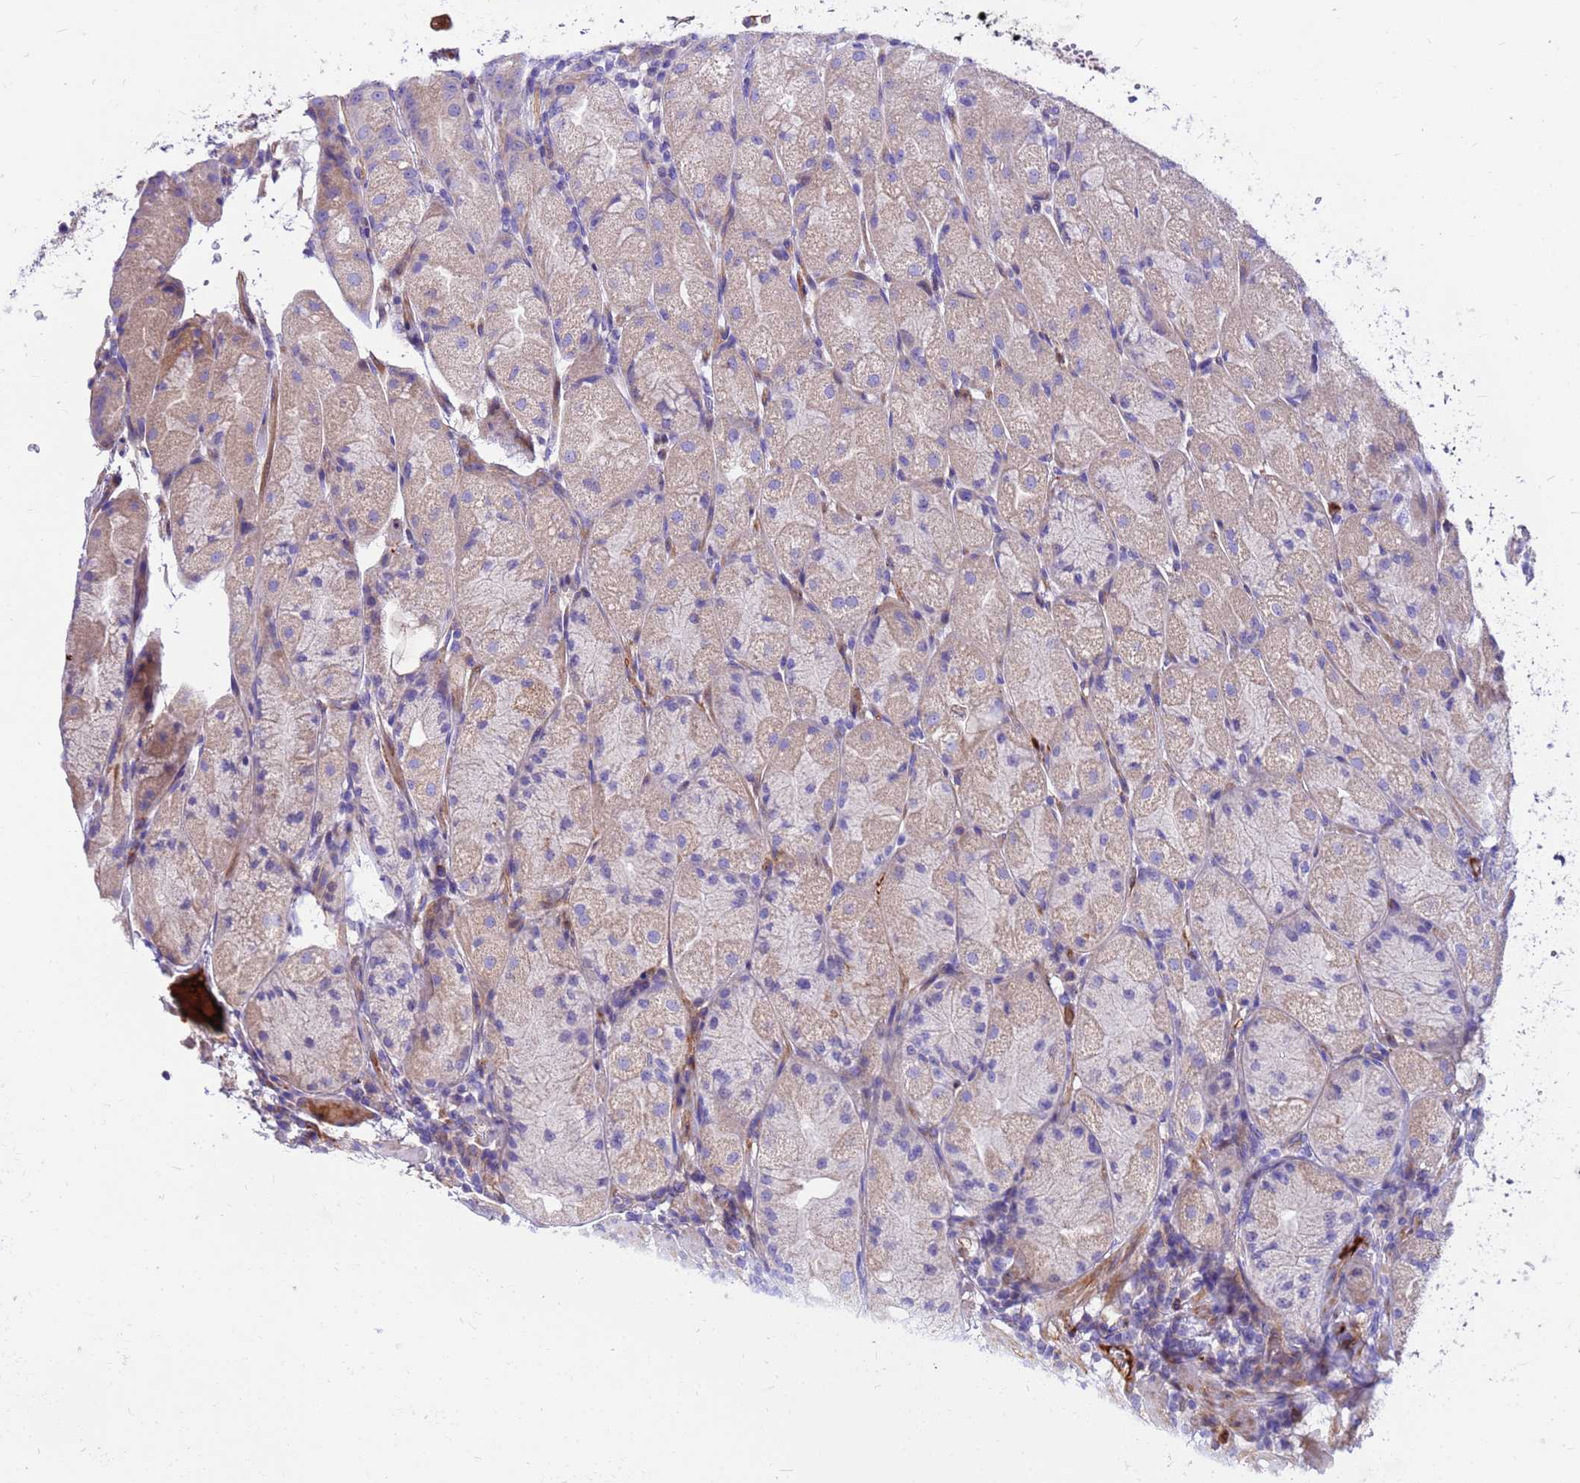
{"staining": {"intensity": "strong", "quantity": "<25%", "location": "cytoplasmic/membranous"}, "tissue": "stomach", "cell_type": "Glandular cells", "image_type": "normal", "snomed": [{"axis": "morphology", "description": "Normal tissue, NOS"}, {"axis": "topography", "description": "Stomach, upper"}], "caption": "About <25% of glandular cells in normal human stomach display strong cytoplasmic/membranous protein expression as visualized by brown immunohistochemical staining.", "gene": "CRHBP", "patient": {"sex": "male", "age": 52}}